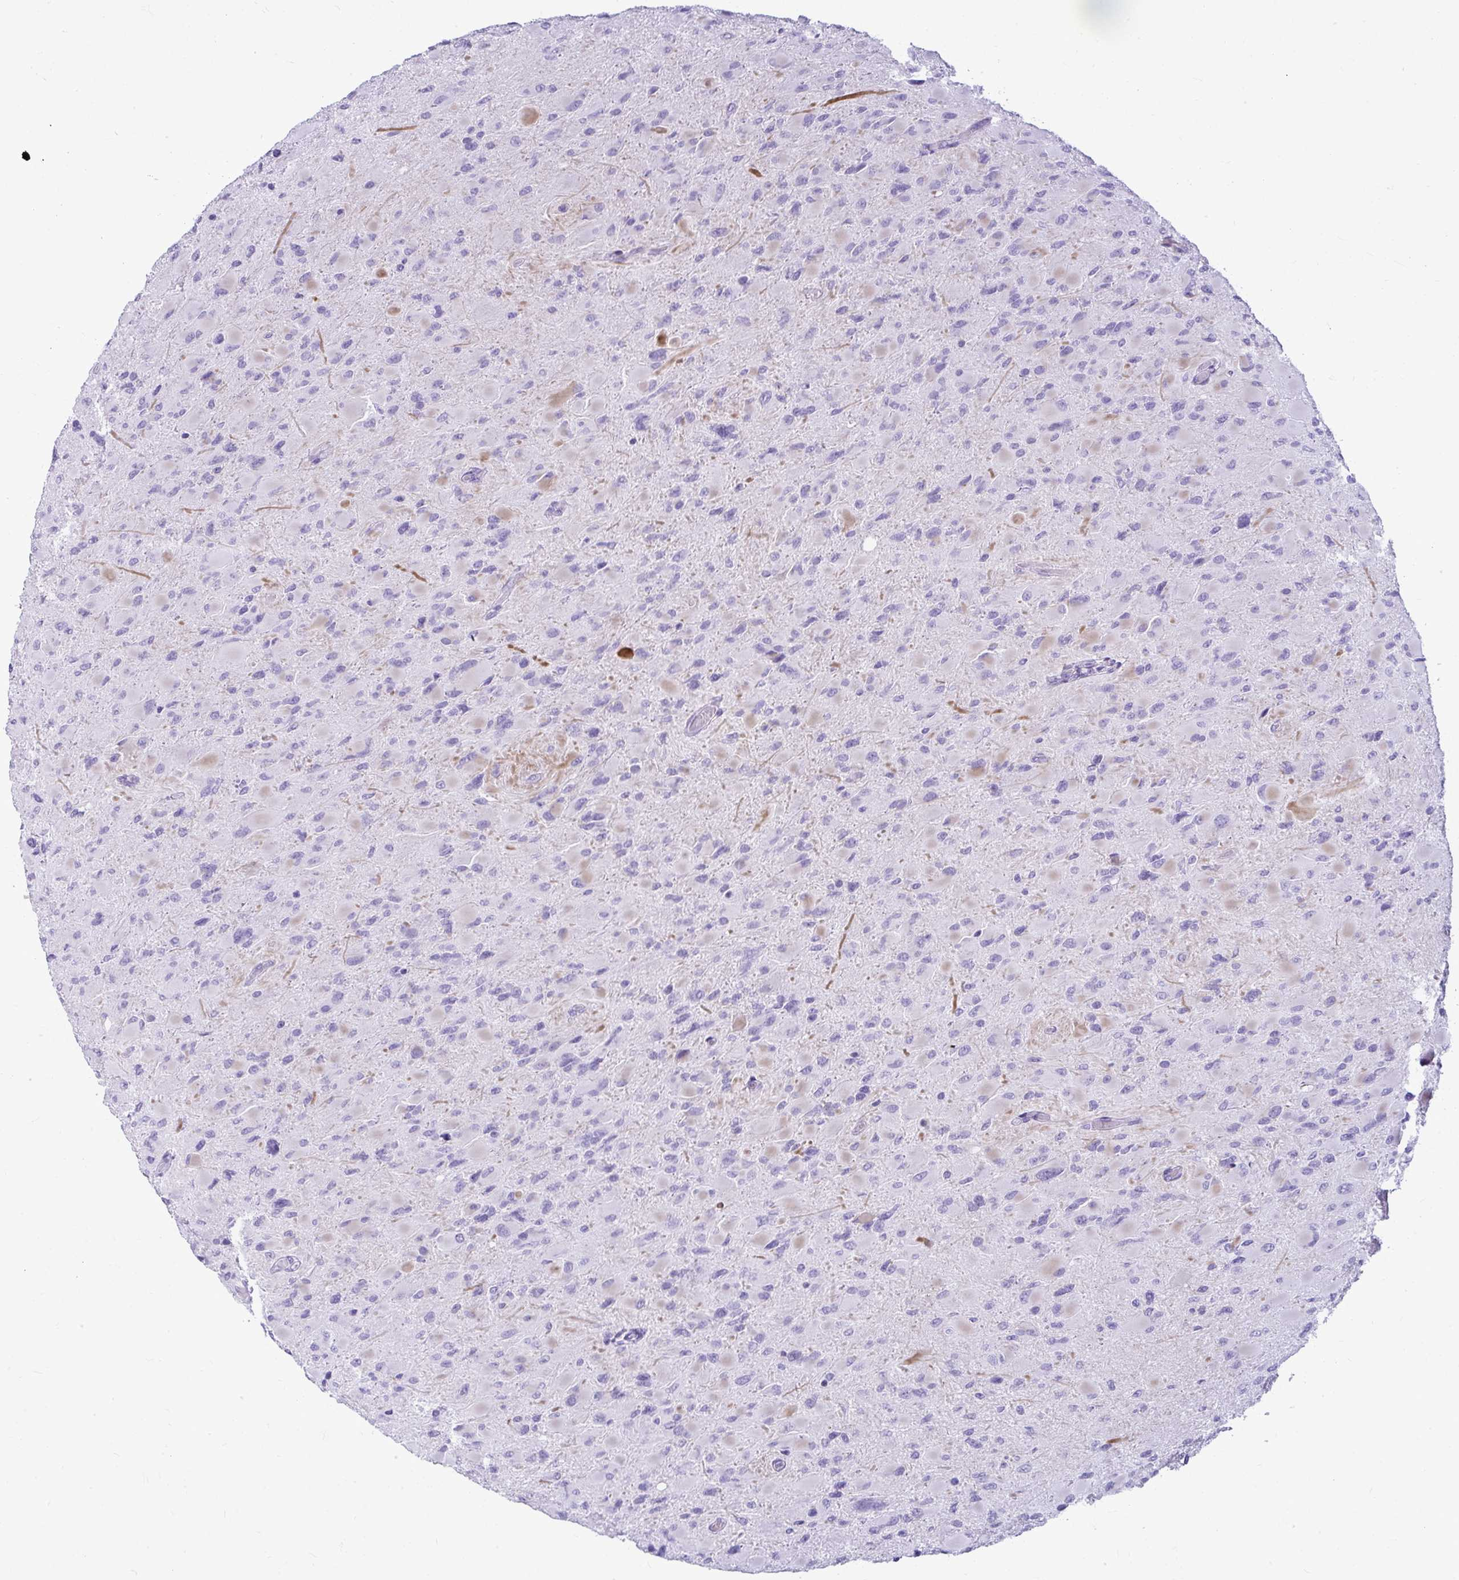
{"staining": {"intensity": "negative", "quantity": "none", "location": "none"}, "tissue": "glioma", "cell_type": "Tumor cells", "image_type": "cancer", "snomed": [{"axis": "morphology", "description": "Glioma, malignant, High grade"}, {"axis": "topography", "description": "Cerebral cortex"}], "caption": "Histopathology image shows no protein staining in tumor cells of malignant high-grade glioma tissue. (DAB (3,3'-diaminobenzidine) IHC visualized using brightfield microscopy, high magnification).", "gene": "CLGN", "patient": {"sex": "female", "age": 36}}